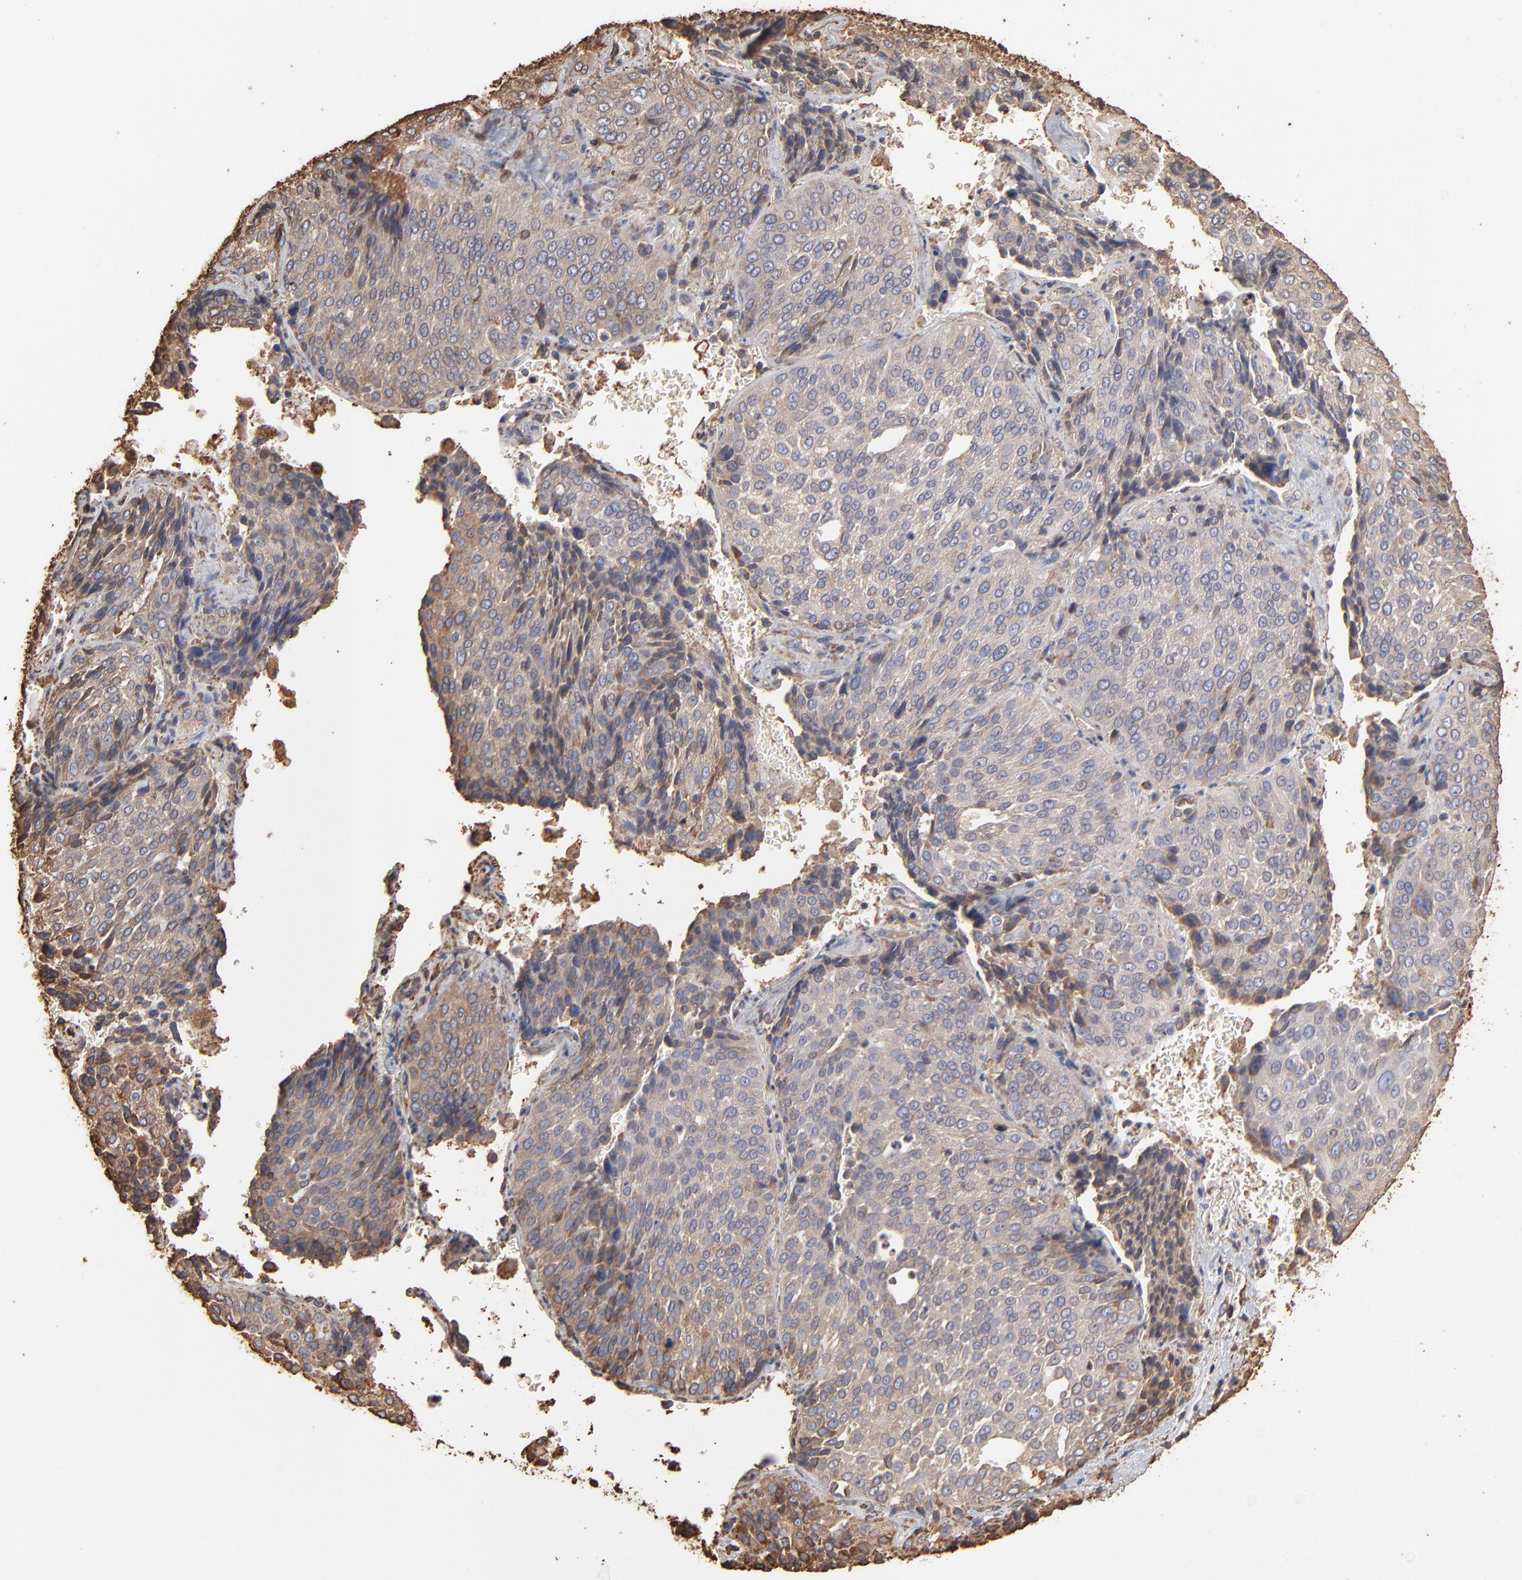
{"staining": {"intensity": "weak", "quantity": ">75%", "location": "cytoplasmic/membranous"}, "tissue": "lung cancer", "cell_type": "Tumor cells", "image_type": "cancer", "snomed": [{"axis": "morphology", "description": "Squamous cell carcinoma, NOS"}, {"axis": "topography", "description": "Lung"}], "caption": "A low amount of weak cytoplasmic/membranous expression is seen in approximately >75% of tumor cells in squamous cell carcinoma (lung) tissue.", "gene": "PDIA3", "patient": {"sex": "male", "age": 54}}